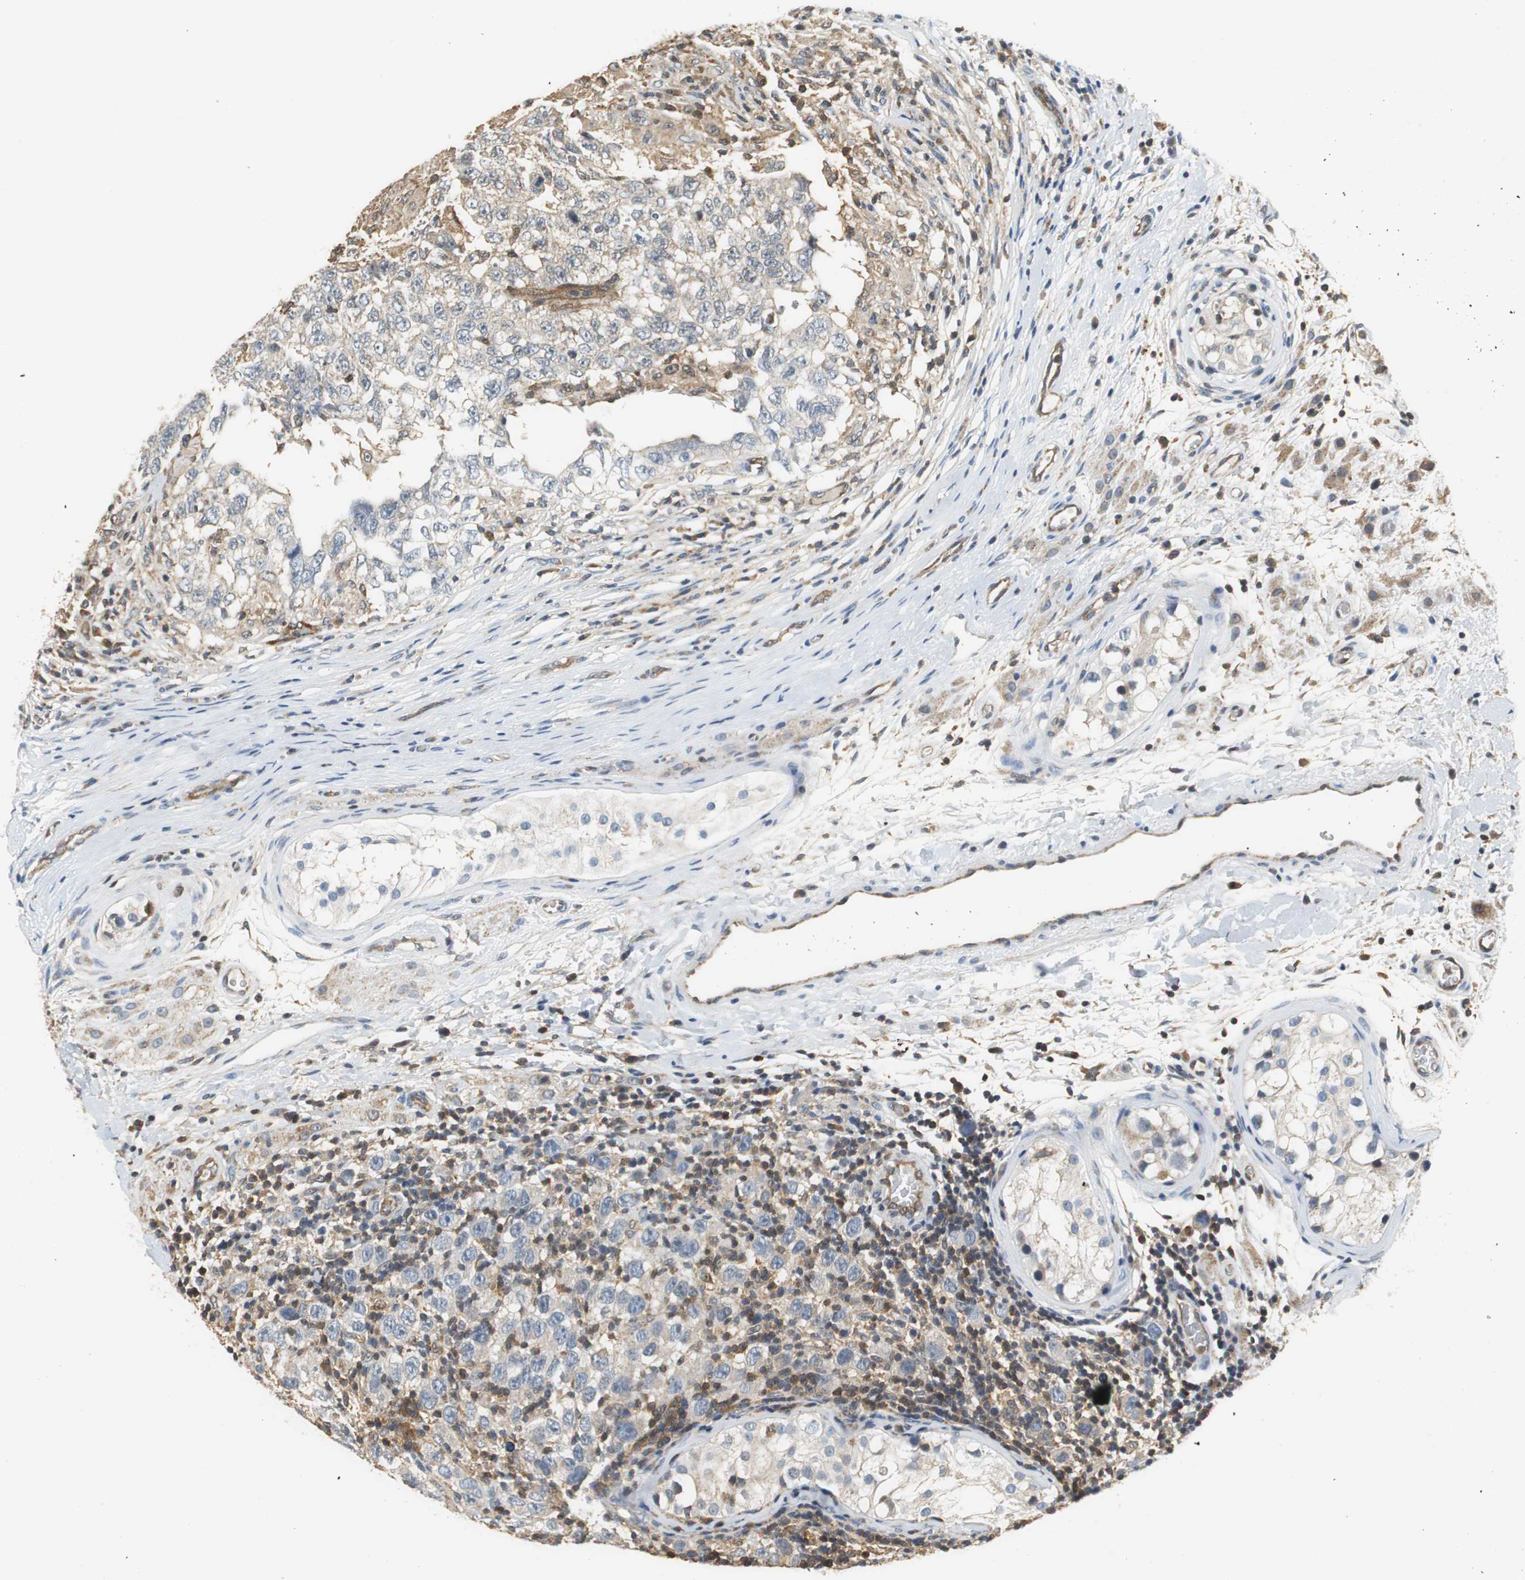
{"staining": {"intensity": "weak", "quantity": "25%-75%", "location": "cytoplasmic/membranous"}, "tissue": "testis cancer", "cell_type": "Tumor cells", "image_type": "cancer", "snomed": [{"axis": "morphology", "description": "Carcinoma, Embryonal, NOS"}, {"axis": "topography", "description": "Testis"}], "caption": "An image of human testis embryonal carcinoma stained for a protein displays weak cytoplasmic/membranous brown staining in tumor cells.", "gene": "GSDMD", "patient": {"sex": "male", "age": 21}}